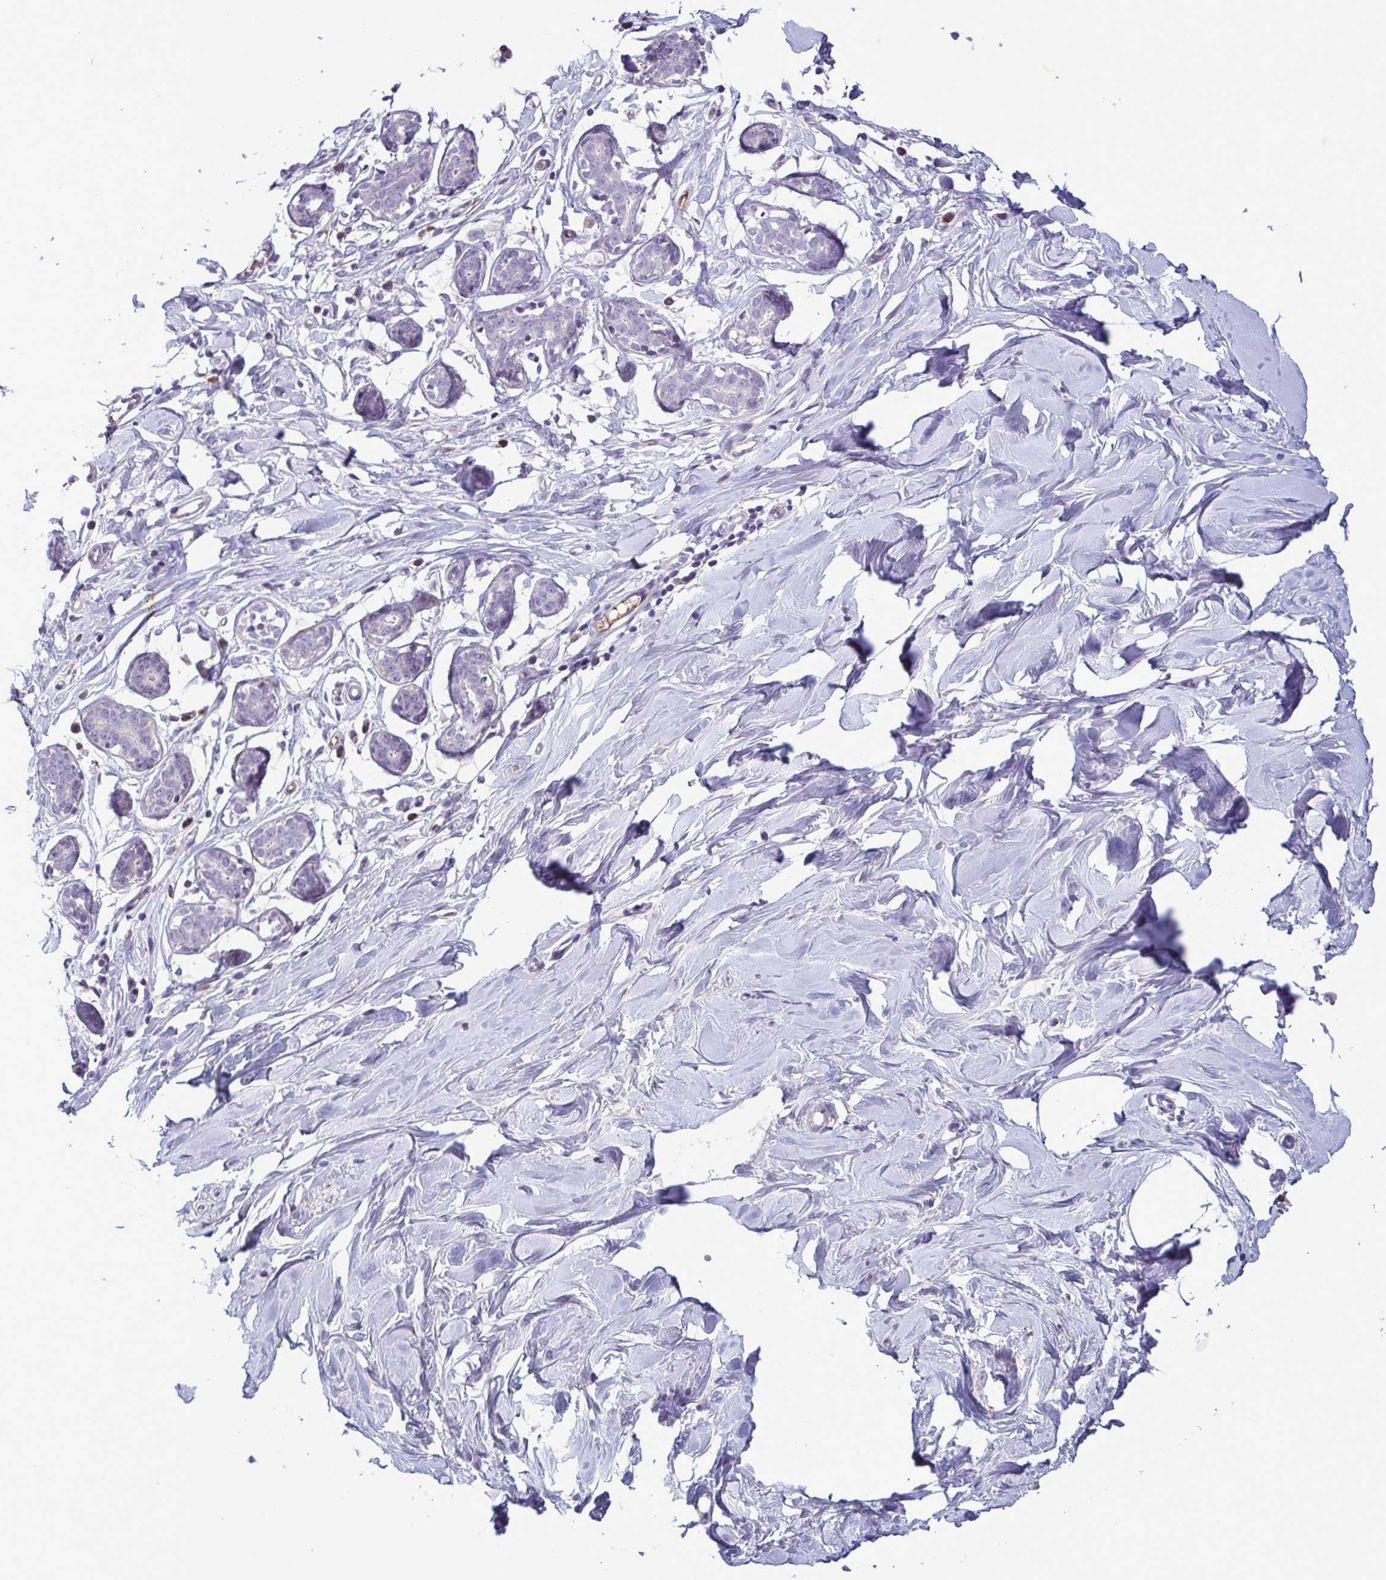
{"staining": {"intensity": "negative", "quantity": "none", "location": "none"}, "tissue": "breast", "cell_type": "Adipocytes", "image_type": "normal", "snomed": [{"axis": "morphology", "description": "Normal tissue, NOS"}, {"axis": "topography", "description": "Breast"}], "caption": "Image shows no significant protein staining in adipocytes of benign breast.", "gene": "F13B", "patient": {"sex": "female", "age": 27}}